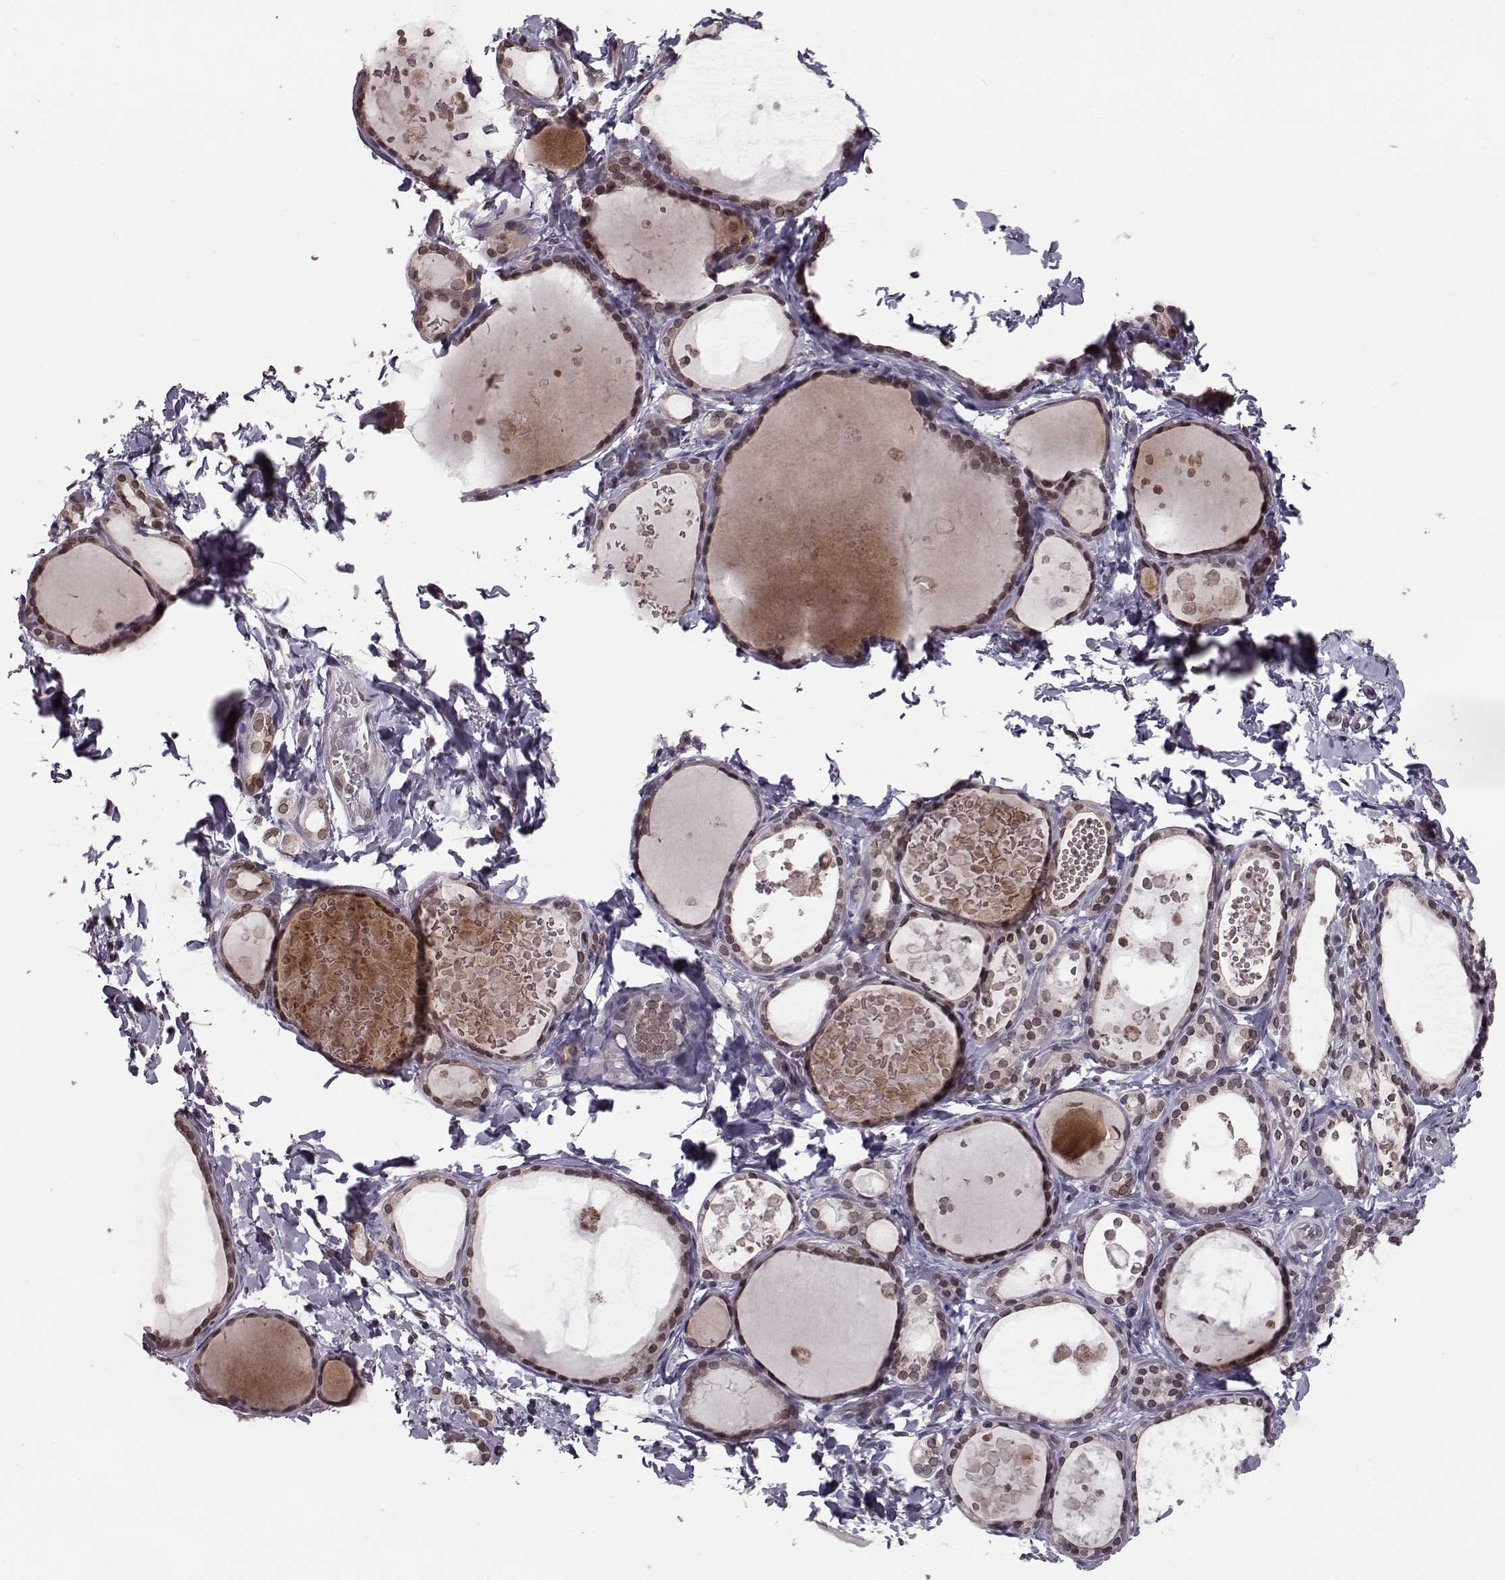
{"staining": {"intensity": "weak", "quantity": ">75%", "location": "cytoplasmic/membranous,nuclear"}, "tissue": "thyroid gland", "cell_type": "Glandular cells", "image_type": "normal", "snomed": [{"axis": "morphology", "description": "Normal tissue, NOS"}, {"axis": "topography", "description": "Thyroid gland"}], "caption": "Immunohistochemistry (IHC) (DAB (3,3'-diaminobenzidine)) staining of unremarkable thyroid gland reveals weak cytoplasmic/membranous,nuclear protein positivity in approximately >75% of glandular cells.", "gene": "NUP37", "patient": {"sex": "female", "age": 56}}